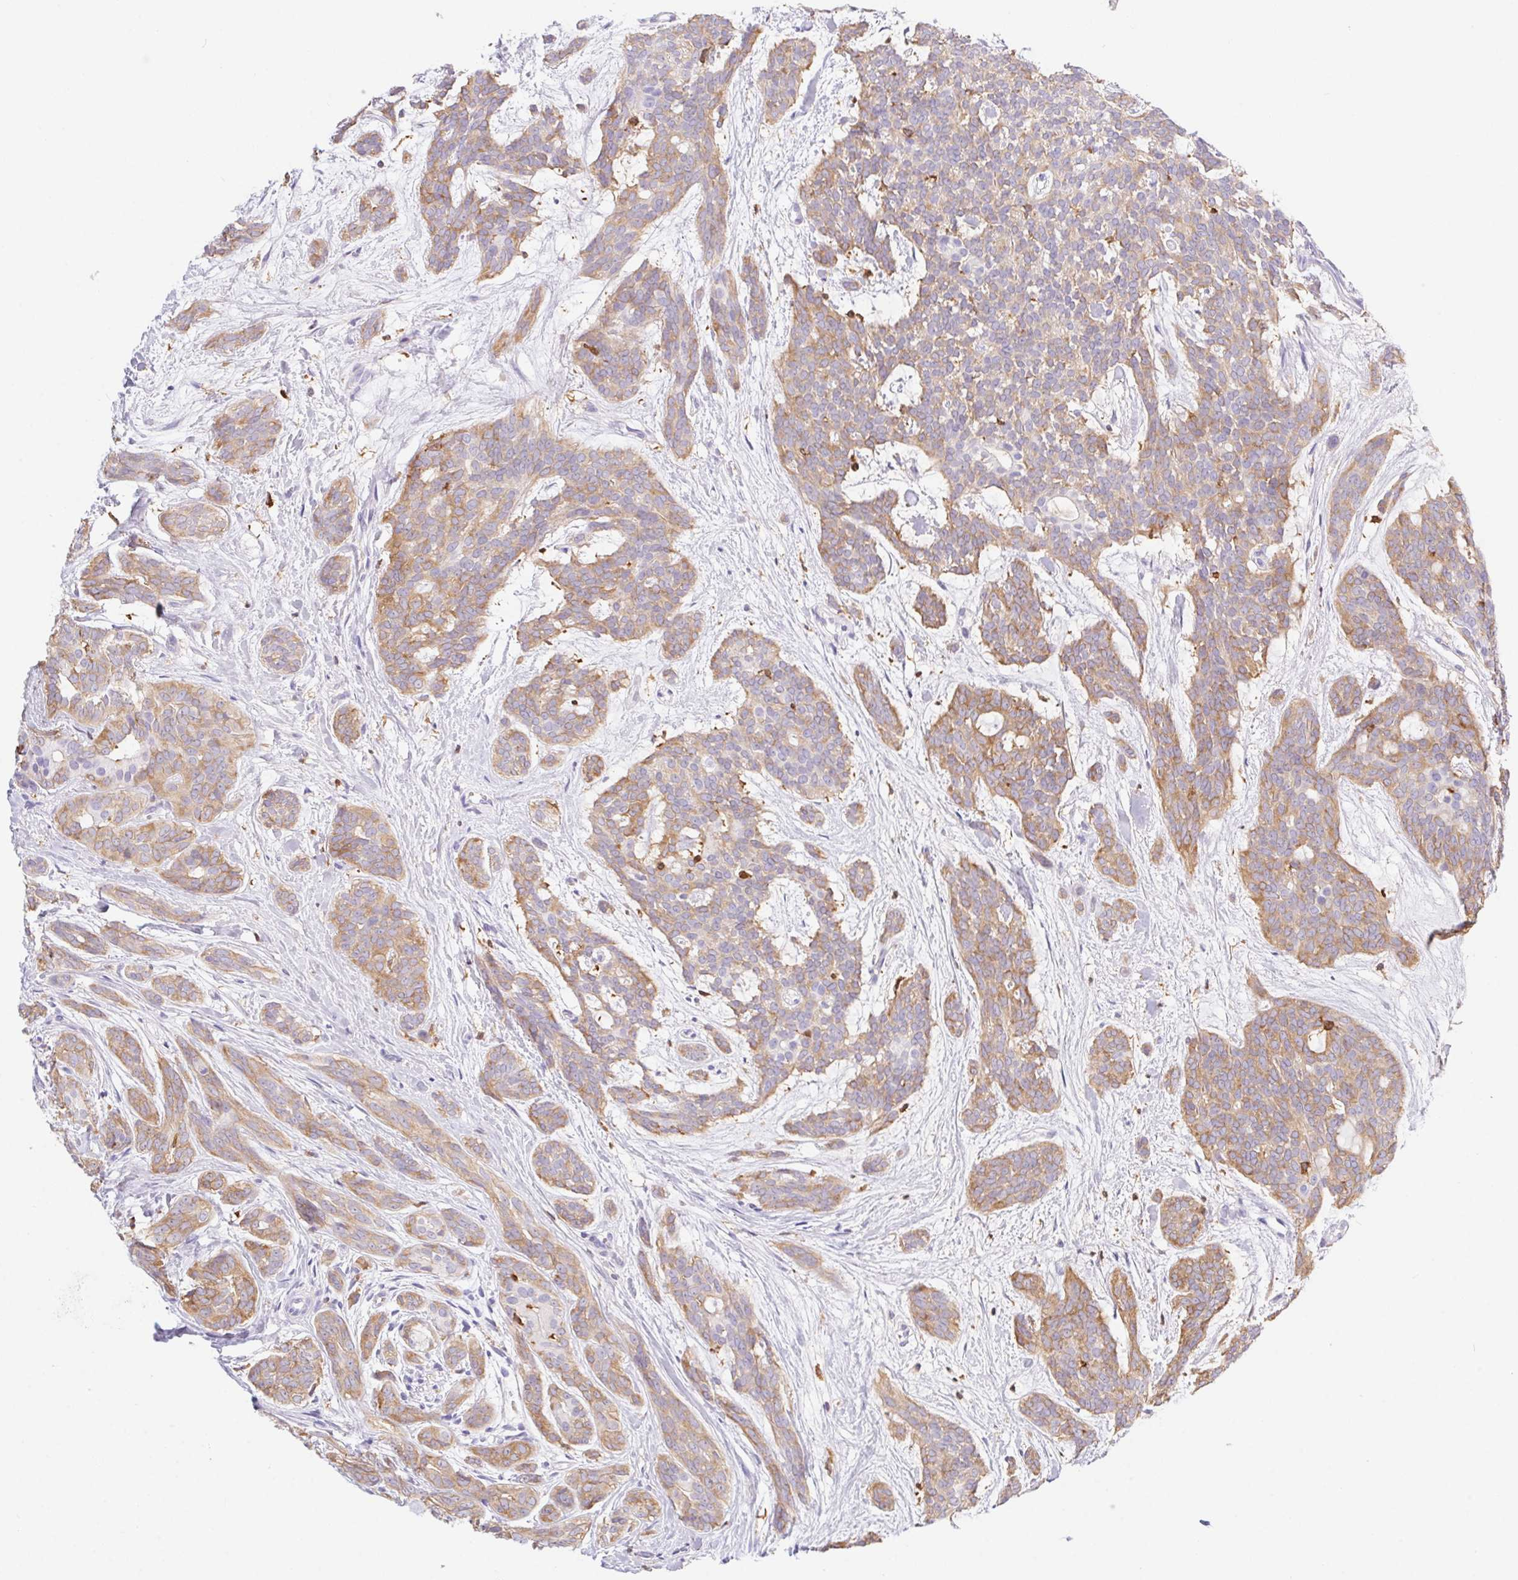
{"staining": {"intensity": "weak", "quantity": ">75%", "location": "cytoplasmic/membranous"}, "tissue": "head and neck cancer", "cell_type": "Tumor cells", "image_type": "cancer", "snomed": [{"axis": "morphology", "description": "Adenocarcinoma, NOS"}, {"axis": "topography", "description": "Head-Neck"}], "caption": "This micrograph reveals IHC staining of human head and neck cancer (adenocarcinoma), with low weak cytoplasmic/membranous positivity in about >75% of tumor cells.", "gene": "APBB1IP", "patient": {"sex": "male", "age": 66}}